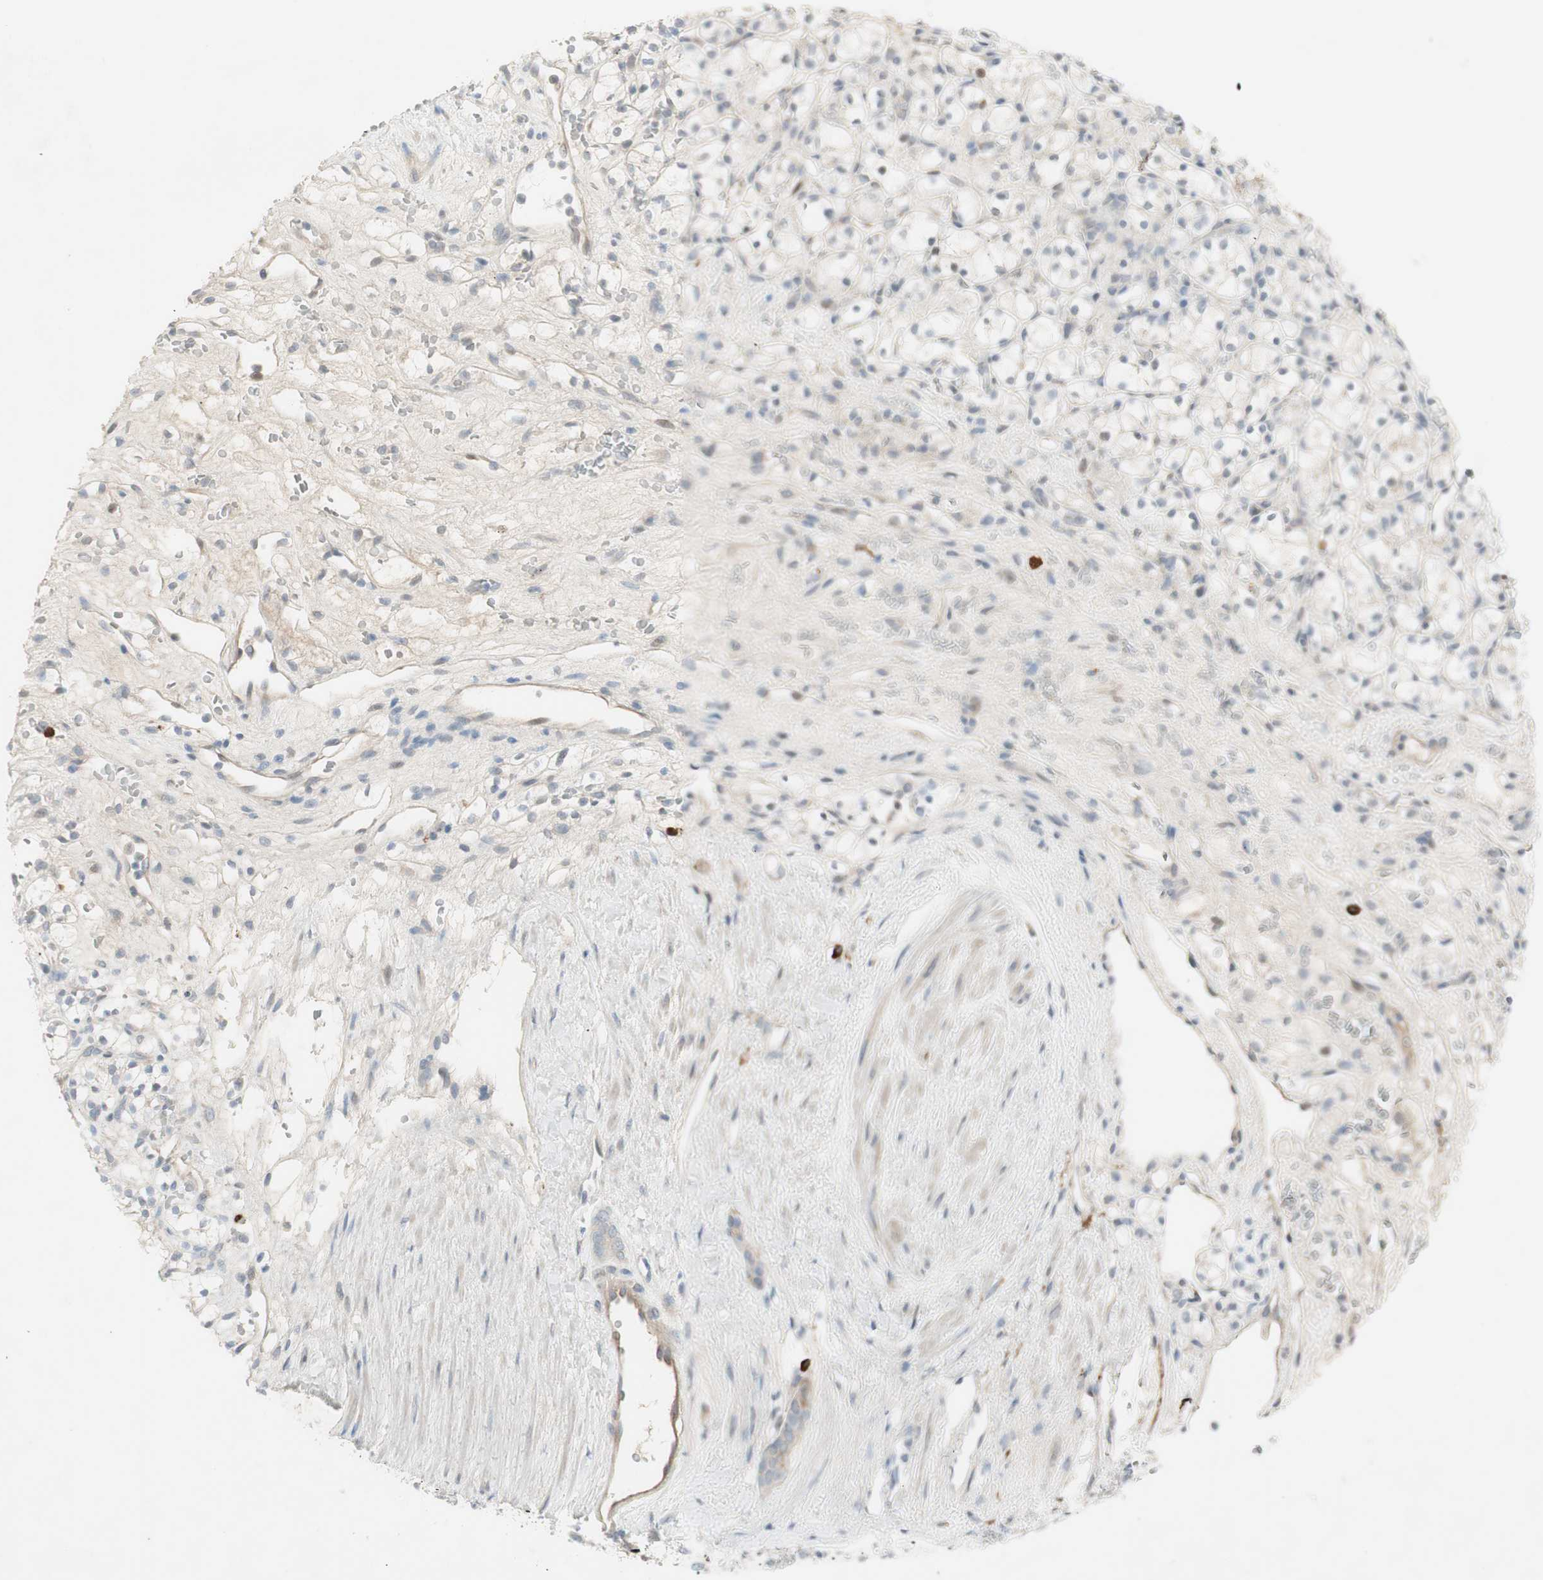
{"staining": {"intensity": "negative", "quantity": "none", "location": "none"}, "tissue": "renal cancer", "cell_type": "Tumor cells", "image_type": "cancer", "snomed": [{"axis": "morphology", "description": "Adenocarcinoma, NOS"}, {"axis": "topography", "description": "Kidney"}], "caption": "The IHC image has no significant positivity in tumor cells of adenocarcinoma (renal) tissue.", "gene": "MAPRE3", "patient": {"sex": "female", "age": 60}}